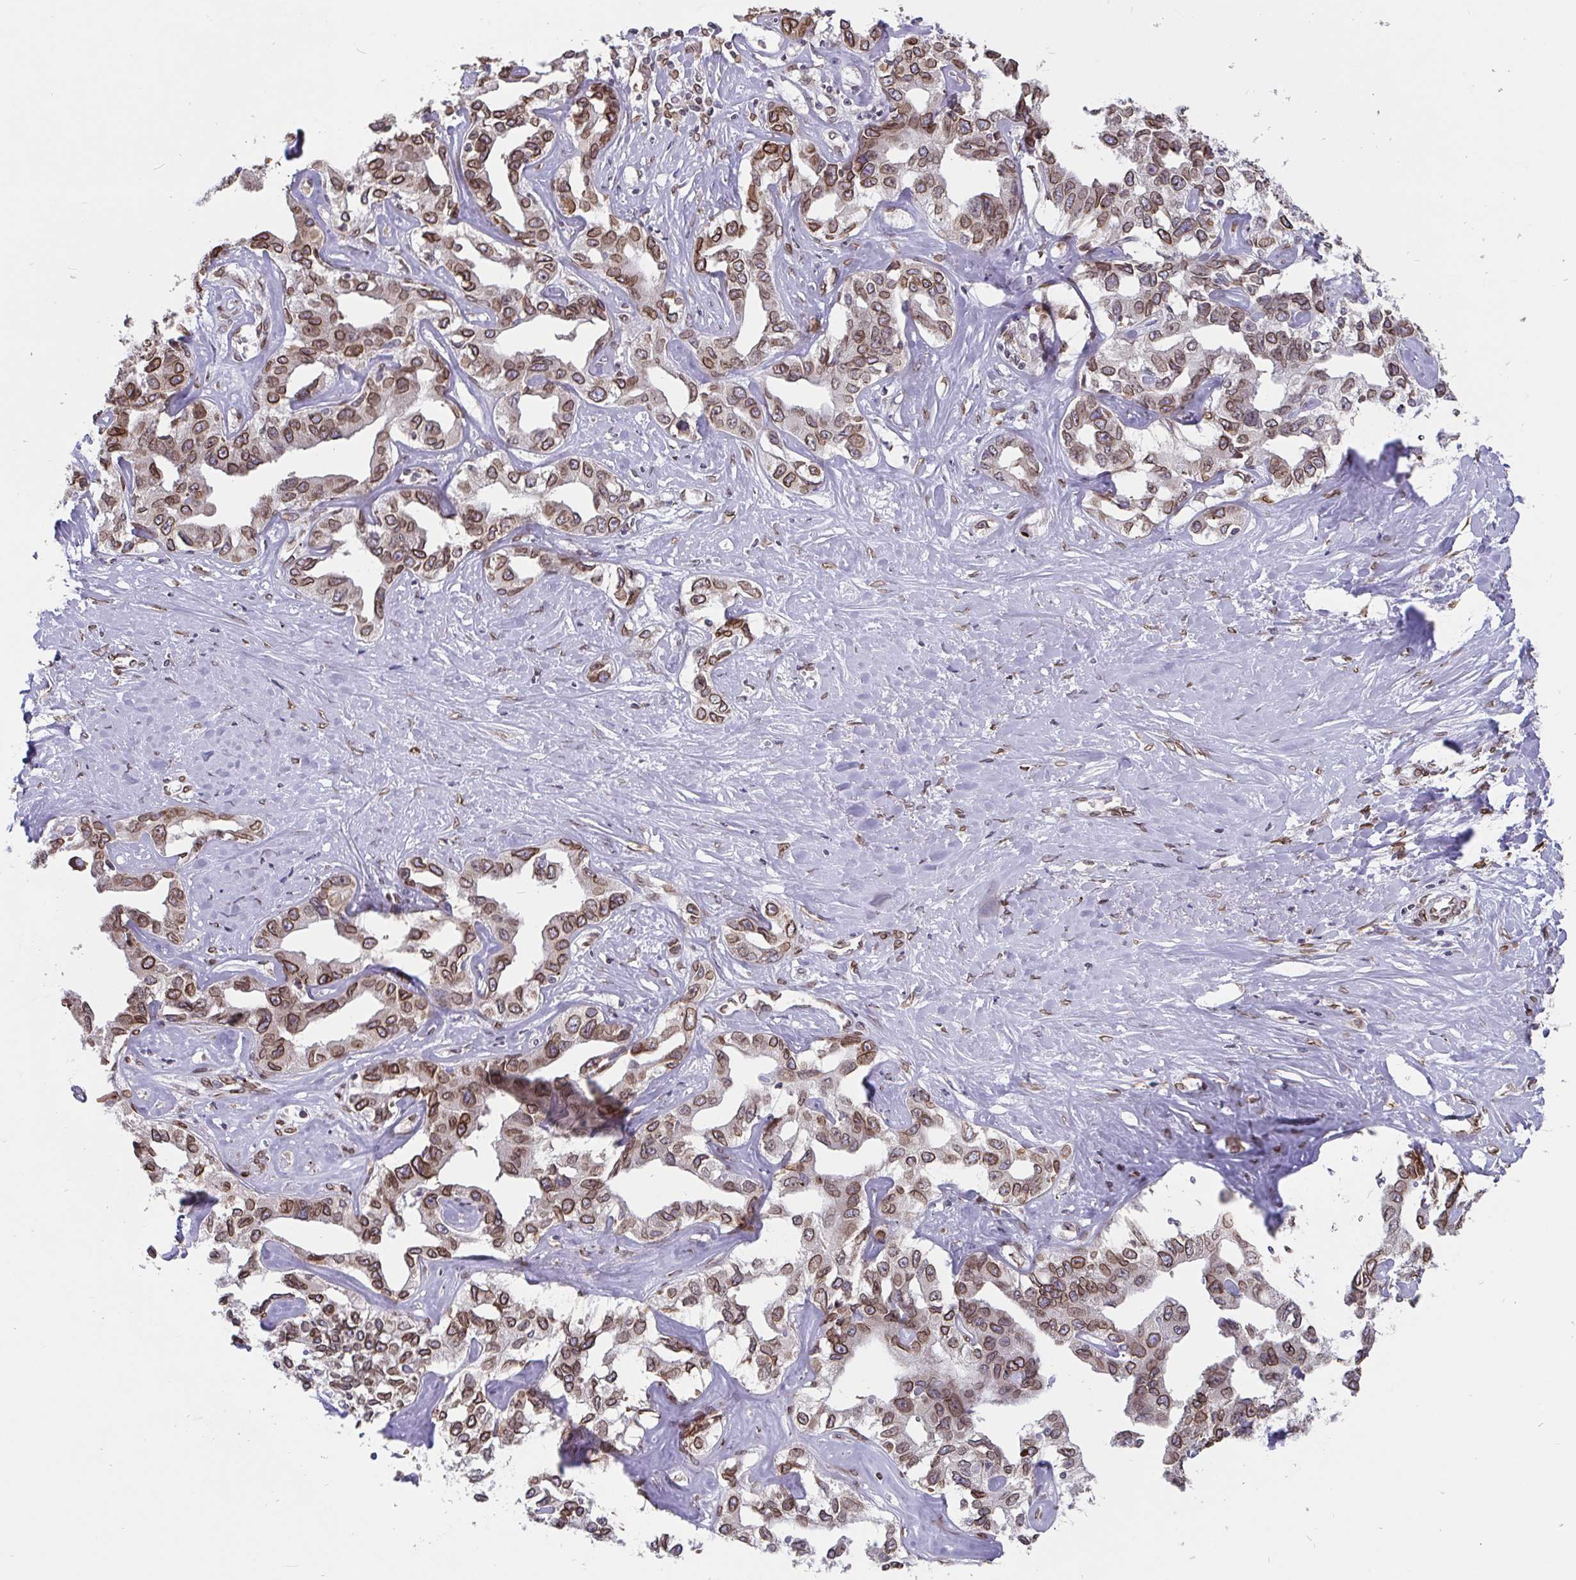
{"staining": {"intensity": "moderate", "quantity": ">75%", "location": "cytoplasmic/membranous,nuclear"}, "tissue": "liver cancer", "cell_type": "Tumor cells", "image_type": "cancer", "snomed": [{"axis": "morphology", "description": "Cholangiocarcinoma"}, {"axis": "topography", "description": "Liver"}], "caption": "About >75% of tumor cells in human liver cancer demonstrate moderate cytoplasmic/membranous and nuclear protein positivity as visualized by brown immunohistochemical staining.", "gene": "EMD", "patient": {"sex": "male", "age": 59}}